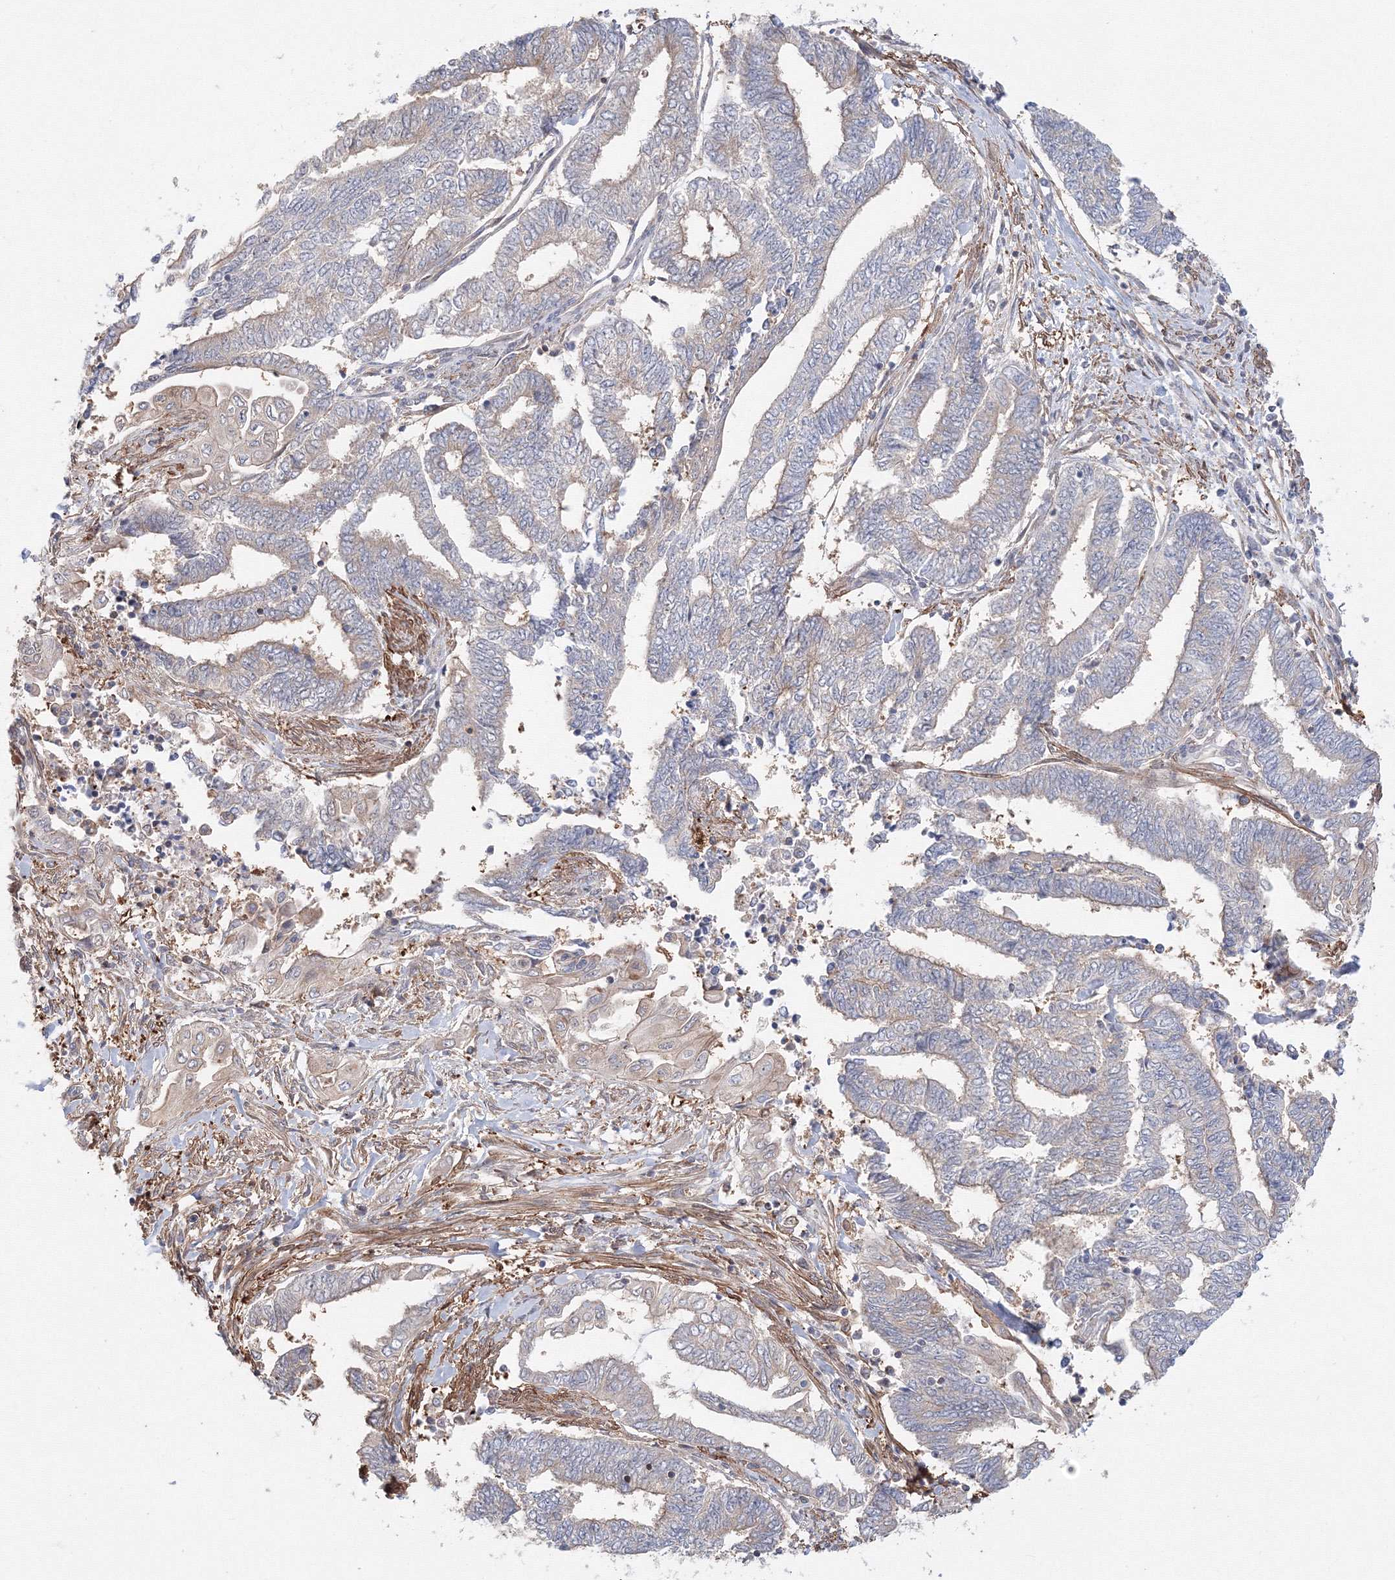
{"staining": {"intensity": "negative", "quantity": "none", "location": "none"}, "tissue": "endometrial cancer", "cell_type": "Tumor cells", "image_type": "cancer", "snomed": [{"axis": "morphology", "description": "Adenocarcinoma, NOS"}, {"axis": "topography", "description": "Uterus"}, {"axis": "topography", "description": "Endometrium"}], "caption": "Immunohistochemistry of adenocarcinoma (endometrial) displays no staining in tumor cells.", "gene": "ARHGAP21", "patient": {"sex": "female", "age": 70}}